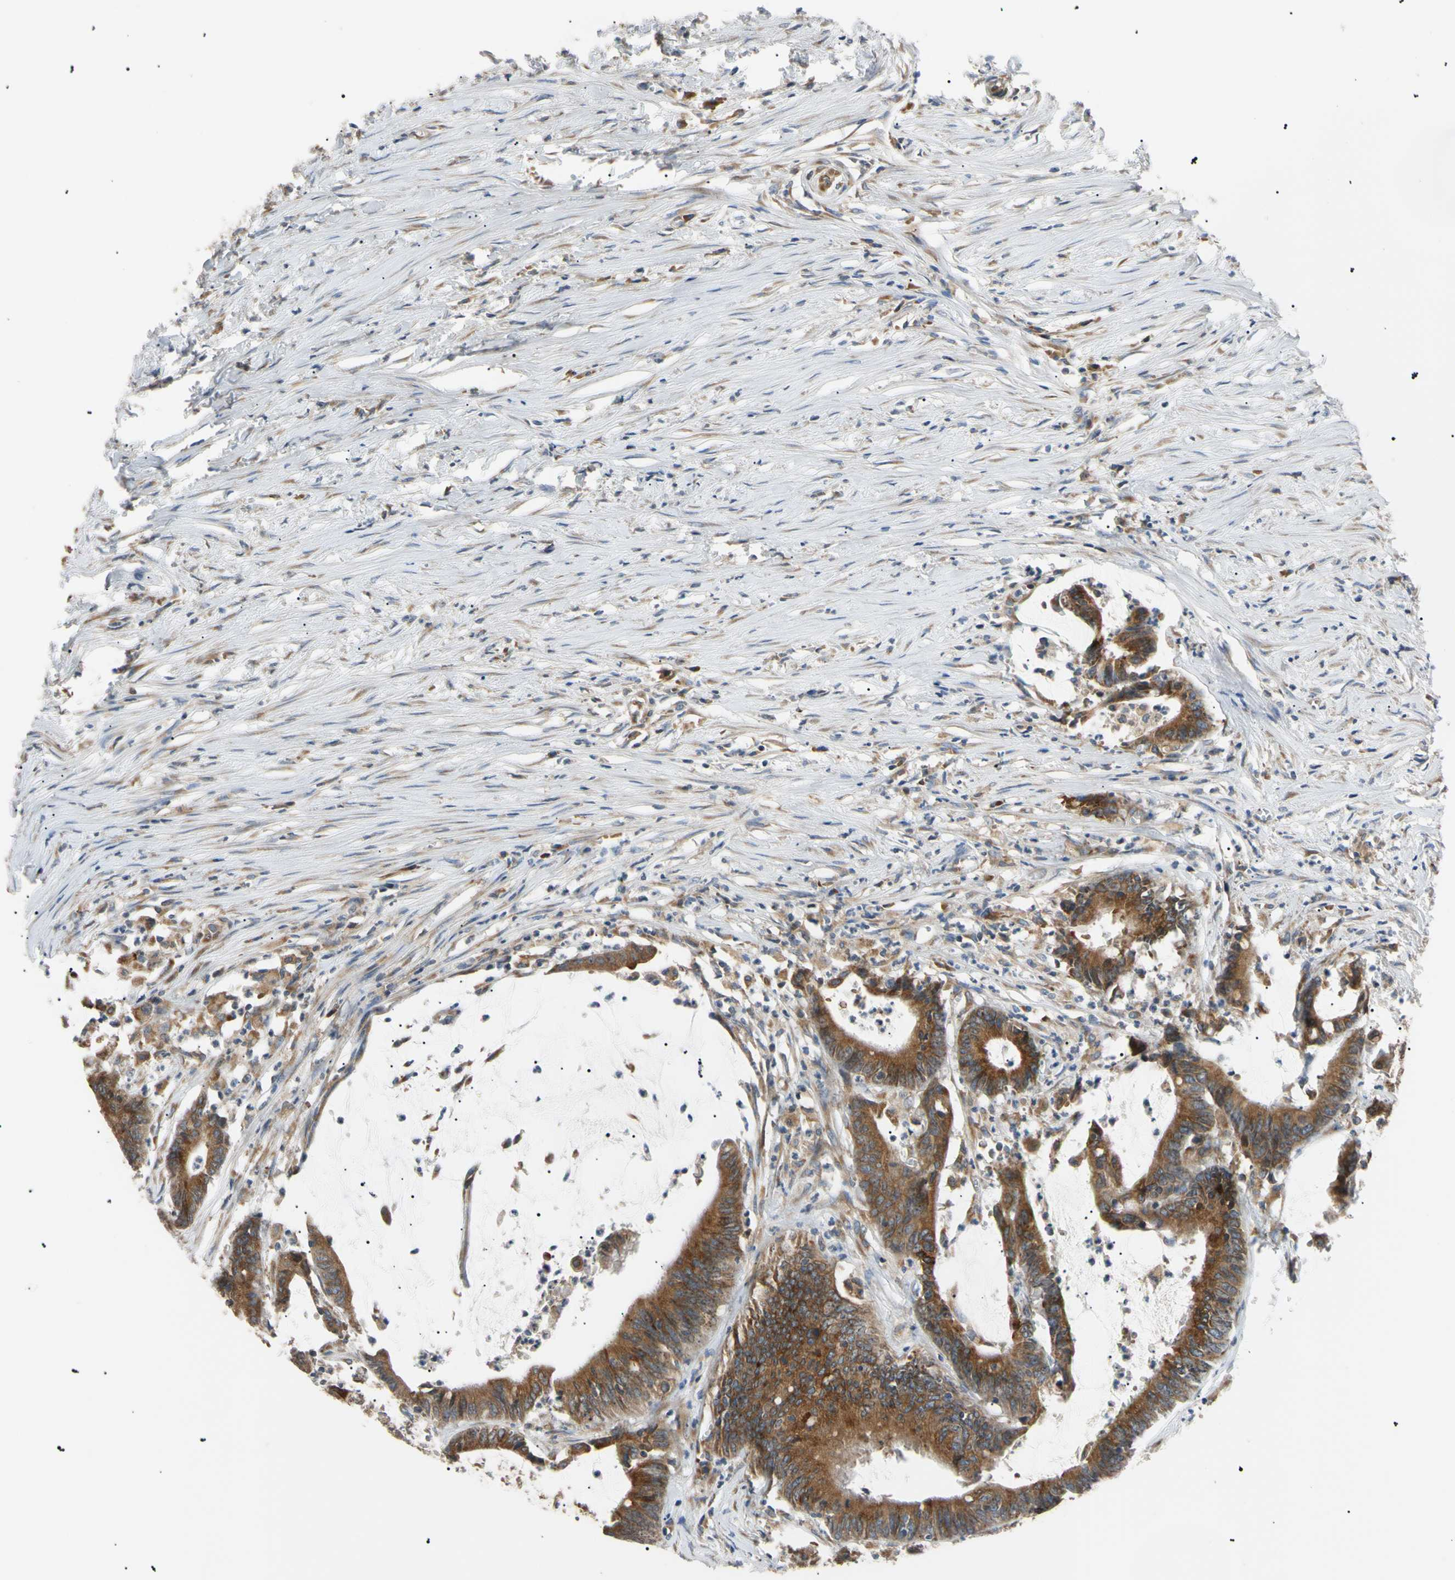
{"staining": {"intensity": "strong", "quantity": ">75%", "location": "cytoplasmic/membranous"}, "tissue": "colorectal cancer", "cell_type": "Tumor cells", "image_type": "cancer", "snomed": [{"axis": "morphology", "description": "Adenocarcinoma, NOS"}, {"axis": "topography", "description": "Rectum"}], "caption": "A brown stain shows strong cytoplasmic/membranous positivity of a protein in human colorectal cancer tumor cells.", "gene": "VAPA", "patient": {"sex": "female", "age": 66}}